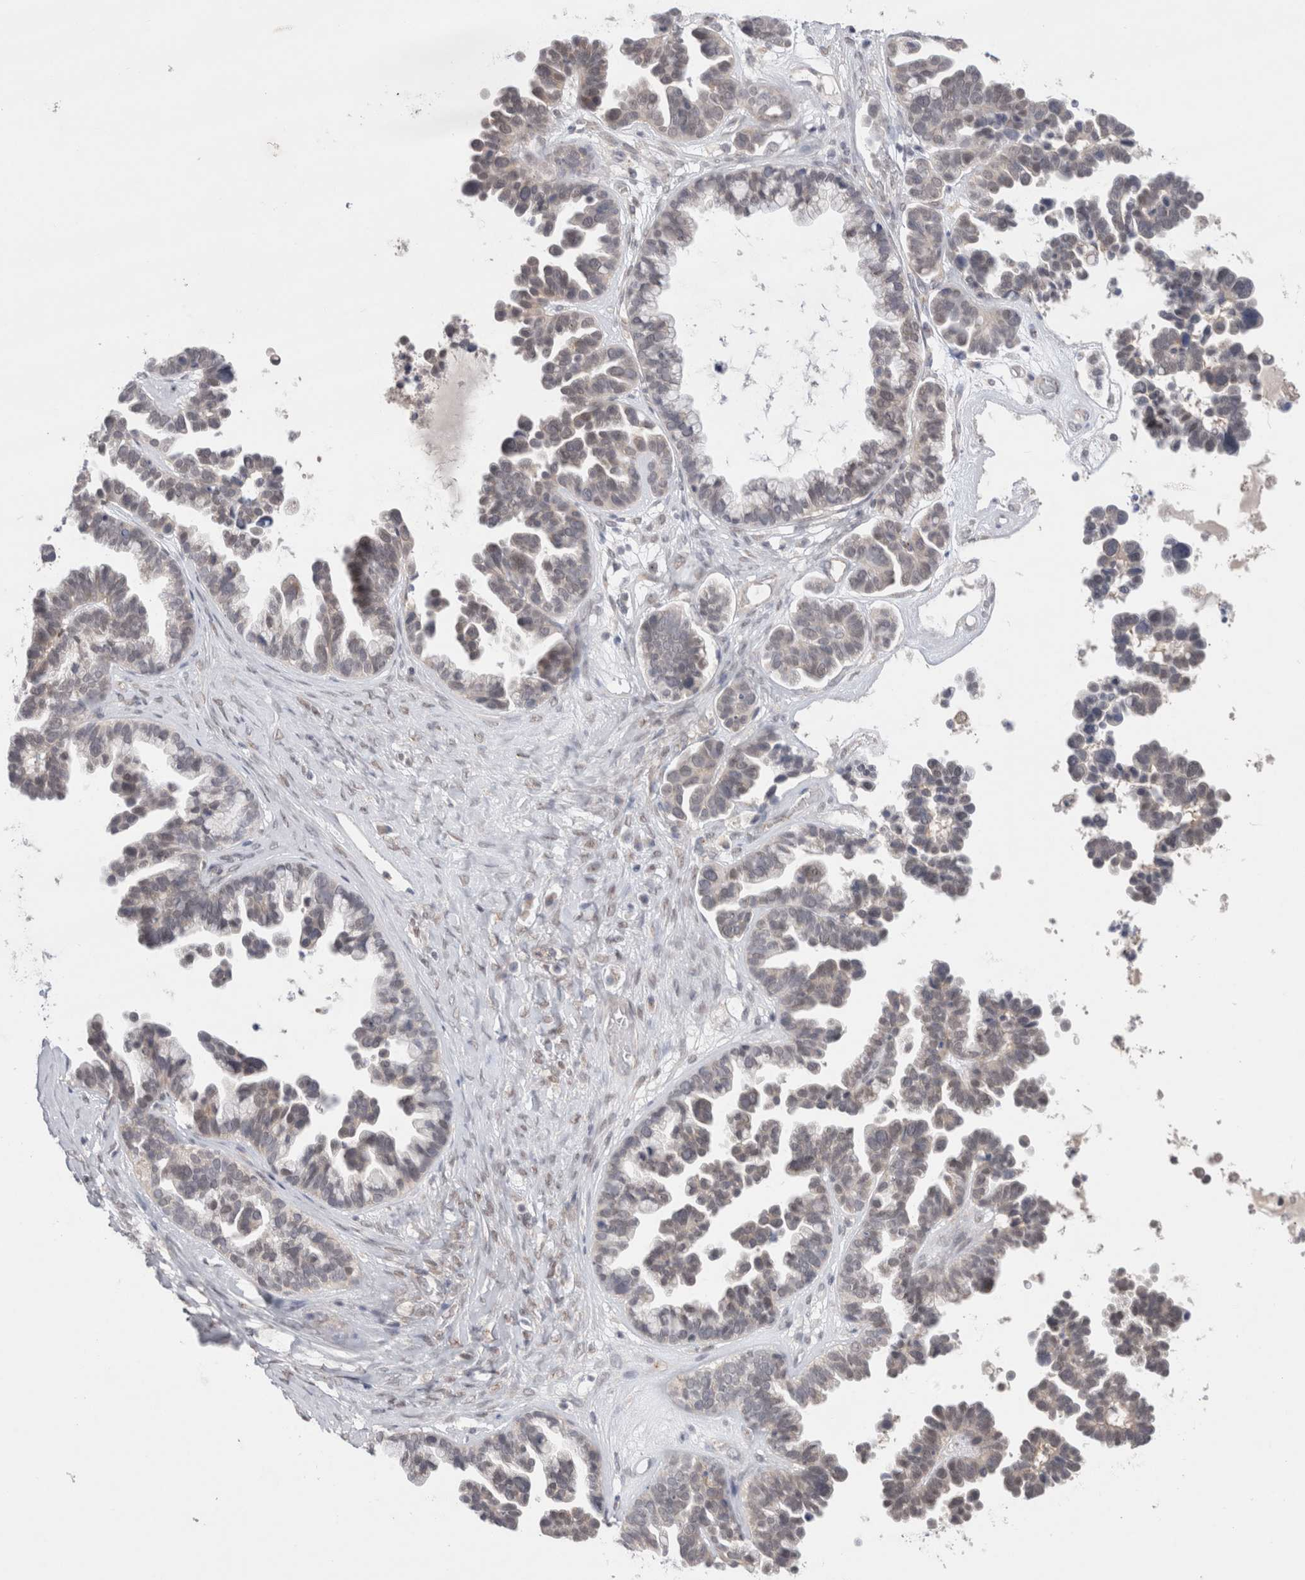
{"staining": {"intensity": "negative", "quantity": "none", "location": "none"}, "tissue": "ovarian cancer", "cell_type": "Tumor cells", "image_type": "cancer", "snomed": [{"axis": "morphology", "description": "Cystadenocarcinoma, serous, NOS"}, {"axis": "topography", "description": "Ovary"}], "caption": "IHC image of neoplastic tissue: human ovarian serous cystadenocarcinoma stained with DAB exhibits no significant protein expression in tumor cells.", "gene": "BICD2", "patient": {"sex": "female", "age": 56}}